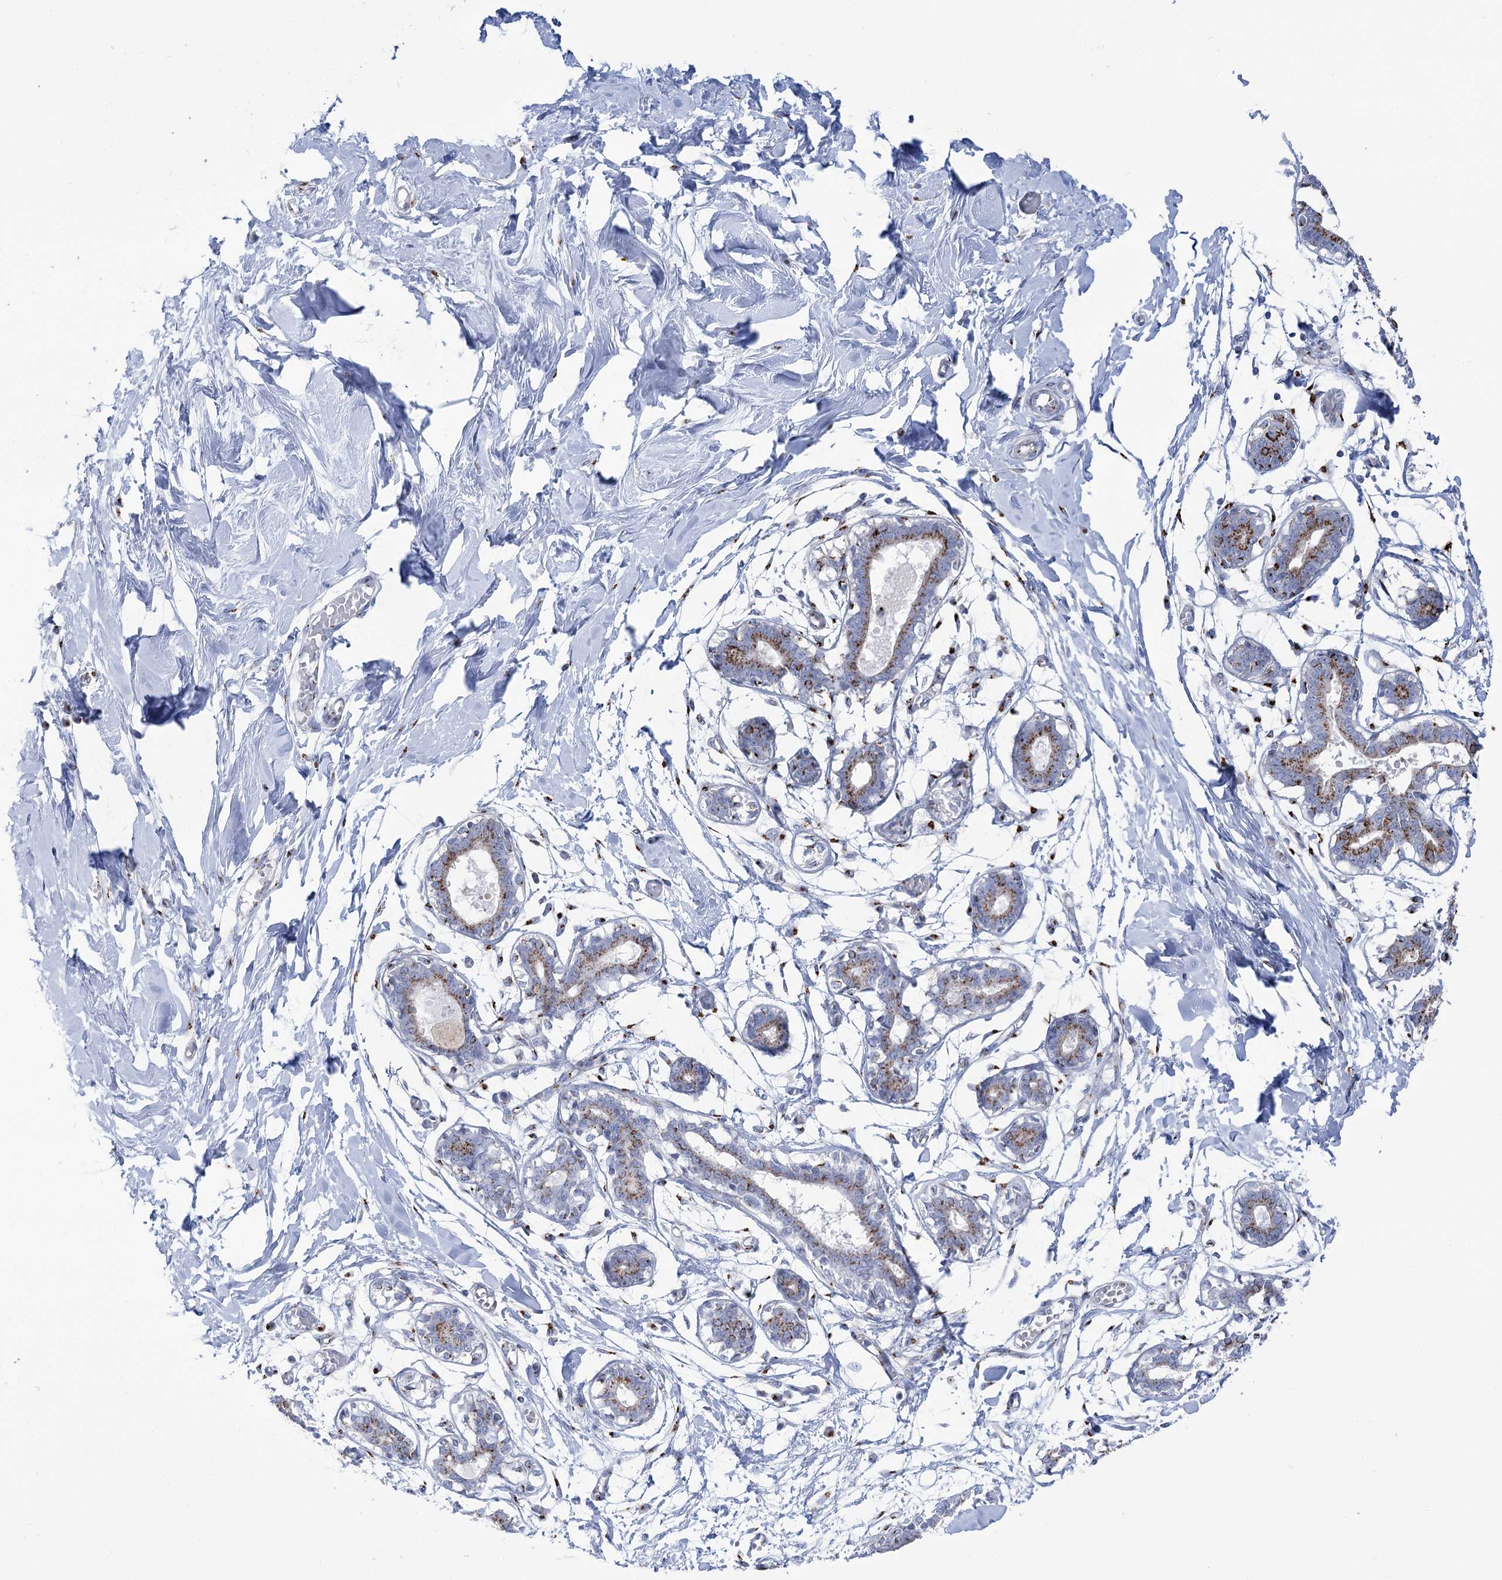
{"staining": {"intensity": "moderate", "quantity": "25%-75%", "location": "cytoplasmic/membranous"}, "tissue": "breast", "cell_type": "Adipocytes", "image_type": "normal", "snomed": [{"axis": "morphology", "description": "Normal tissue, NOS"}, {"axis": "topography", "description": "Breast"}], "caption": "DAB immunohistochemical staining of unremarkable human breast exhibits moderate cytoplasmic/membranous protein expression in approximately 25%-75% of adipocytes. The protein is shown in brown color, while the nuclei are stained blue.", "gene": "TMEM165", "patient": {"sex": "female", "age": 27}}